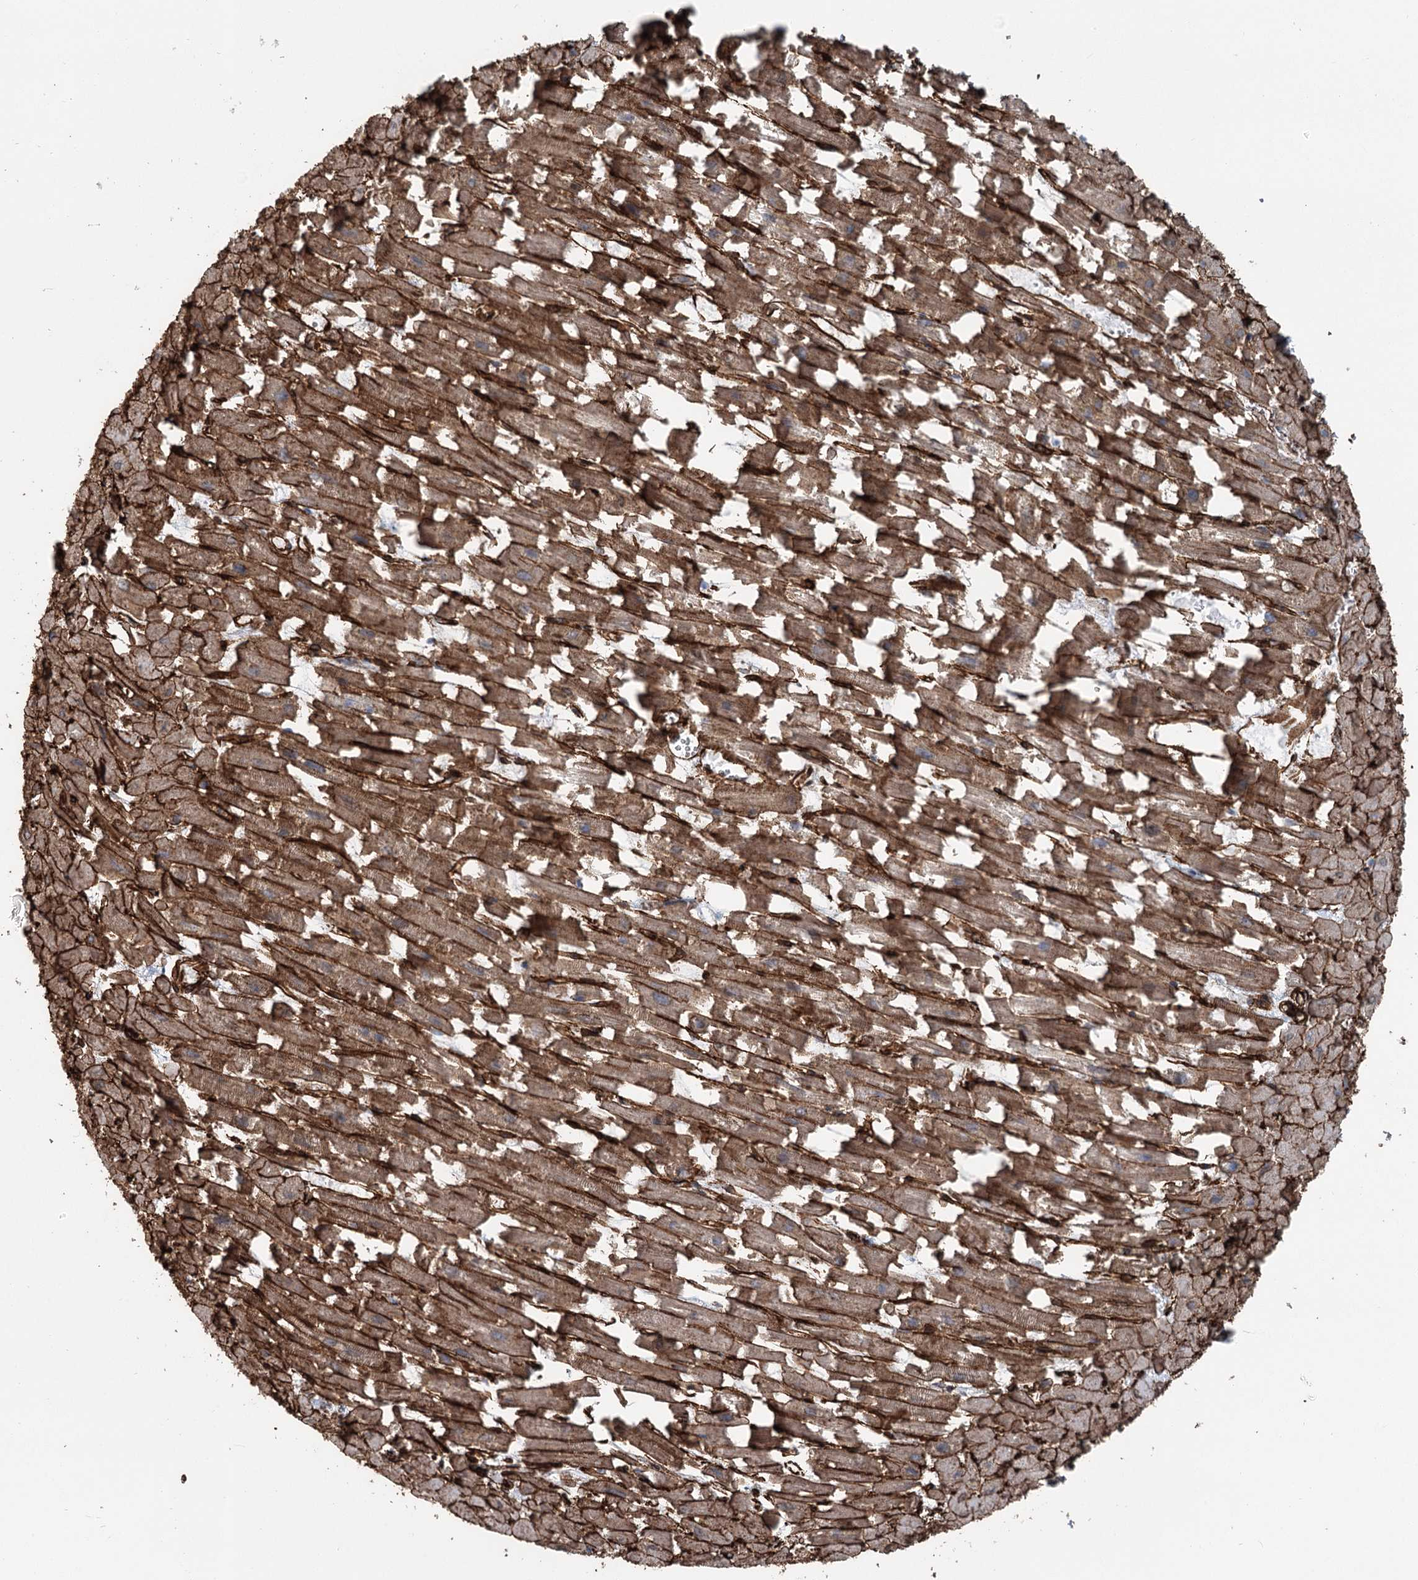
{"staining": {"intensity": "strong", "quantity": ">75%", "location": "cytoplasmic/membranous"}, "tissue": "heart muscle", "cell_type": "Cardiomyocytes", "image_type": "normal", "snomed": [{"axis": "morphology", "description": "Normal tissue, NOS"}, {"axis": "topography", "description": "Heart"}], "caption": "Protein expression analysis of normal heart muscle displays strong cytoplasmic/membranous expression in about >75% of cardiomyocytes. The protein is stained brown, and the nuclei are stained in blue (DAB (3,3'-diaminobenzidine) IHC with brightfield microscopy, high magnification).", "gene": "IQSEC1", "patient": {"sex": "female", "age": 64}}